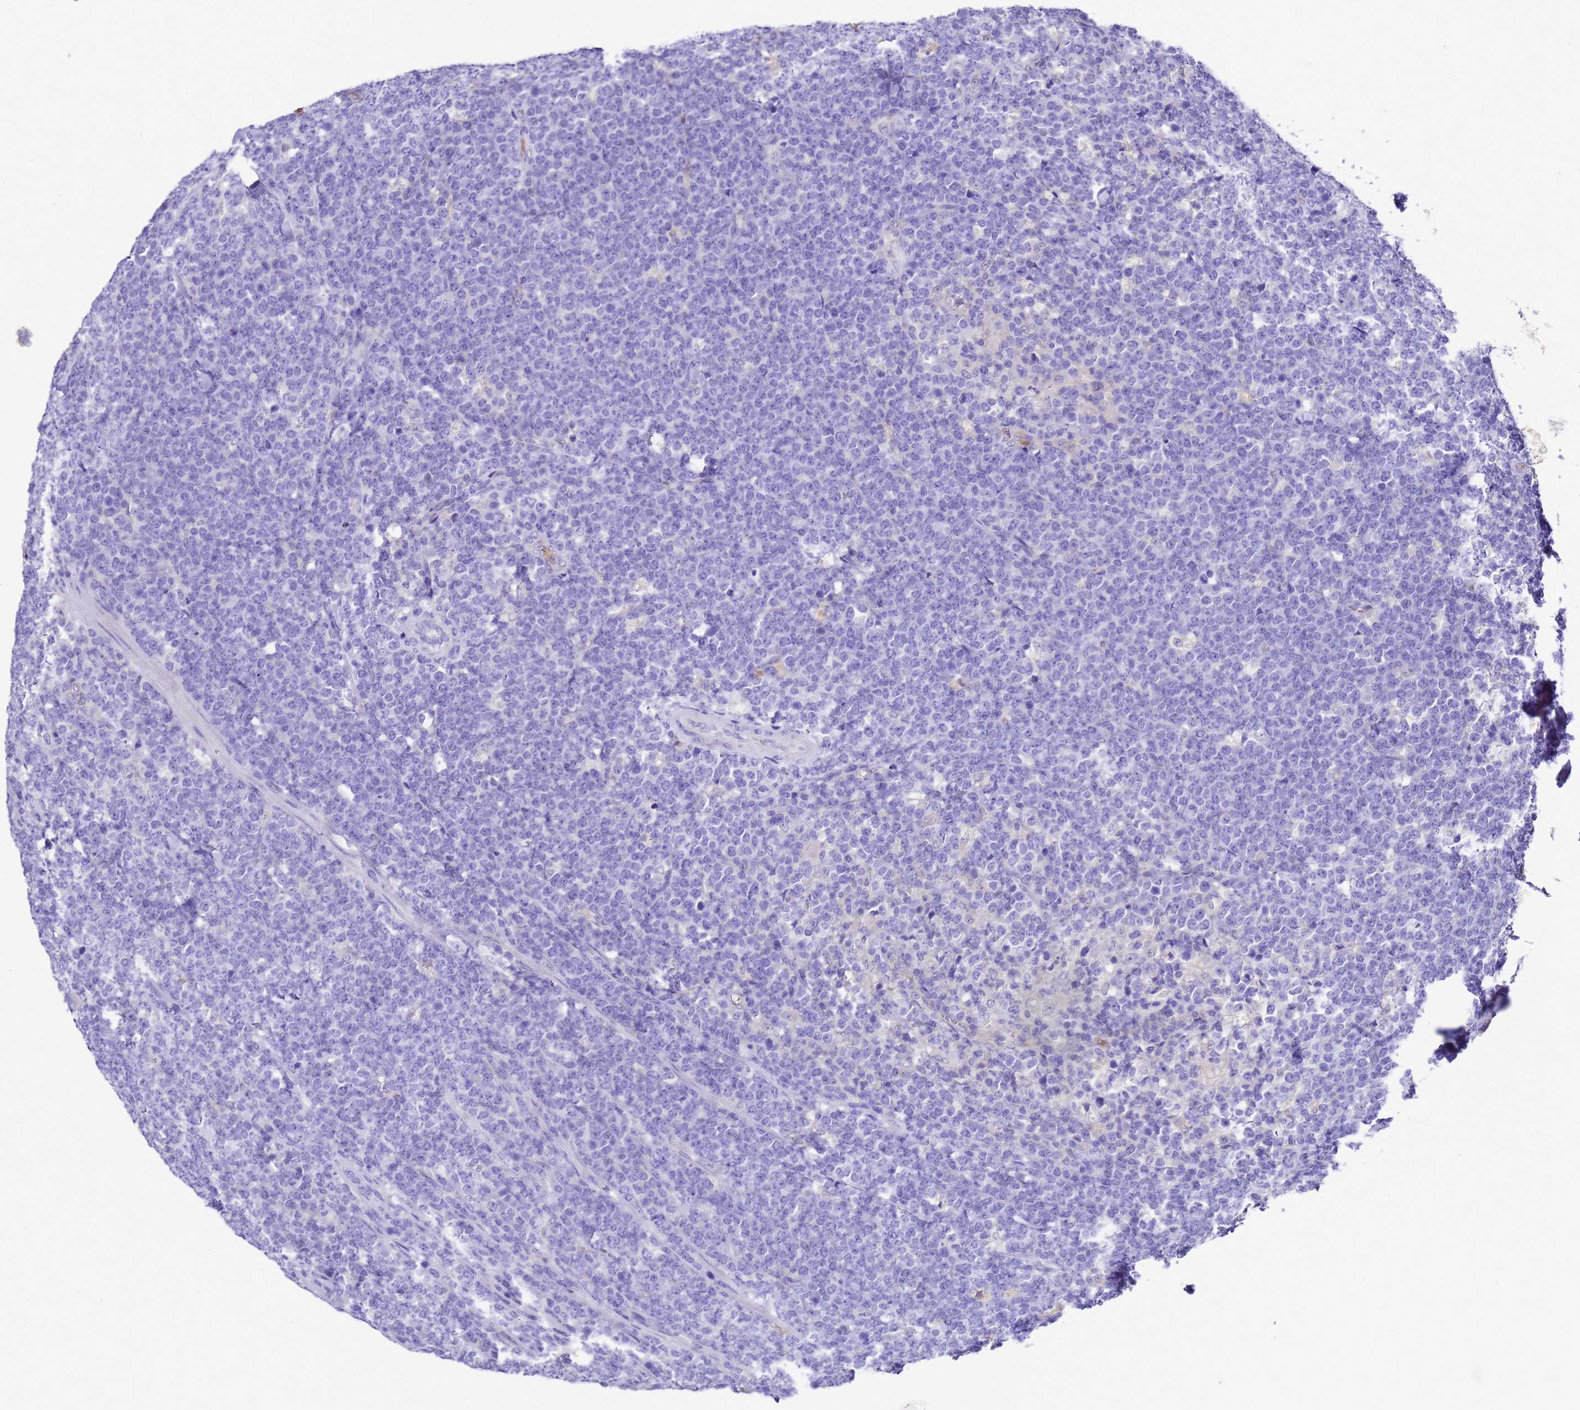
{"staining": {"intensity": "negative", "quantity": "none", "location": "none"}, "tissue": "lymphoma", "cell_type": "Tumor cells", "image_type": "cancer", "snomed": [{"axis": "morphology", "description": "Malignant lymphoma, non-Hodgkin's type, High grade"}, {"axis": "topography", "description": "Small intestine"}], "caption": "Immunohistochemistry (IHC) photomicrograph of malignant lymphoma, non-Hodgkin's type (high-grade) stained for a protein (brown), which shows no staining in tumor cells. (DAB IHC, high magnification).", "gene": "UGT2A1", "patient": {"sex": "male", "age": 8}}